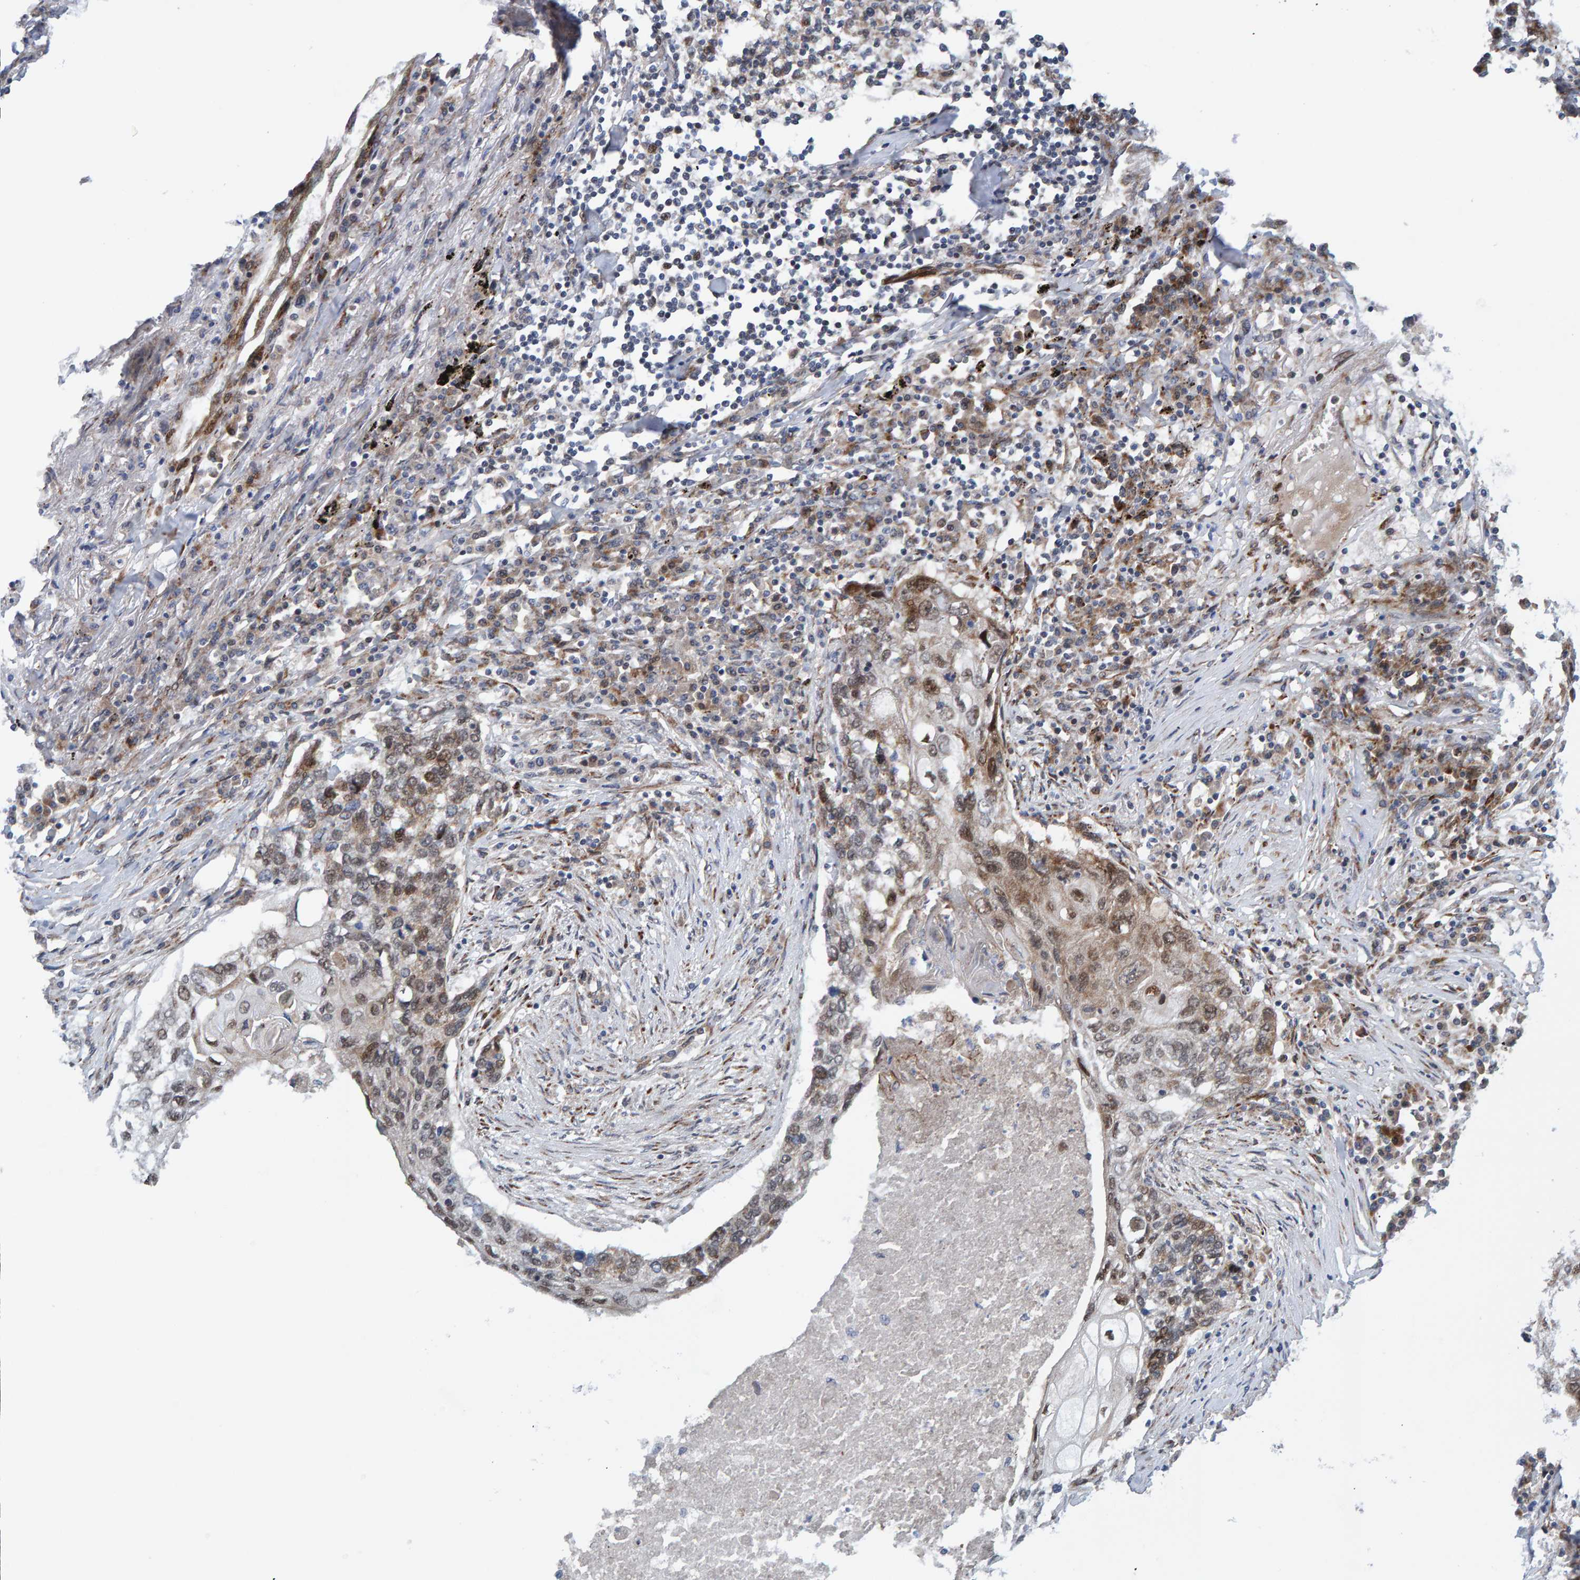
{"staining": {"intensity": "weak", "quantity": "25%-75%", "location": "cytoplasmic/membranous,nuclear"}, "tissue": "lung cancer", "cell_type": "Tumor cells", "image_type": "cancer", "snomed": [{"axis": "morphology", "description": "Squamous cell carcinoma, NOS"}, {"axis": "topography", "description": "Lung"}], "caption": "Immunohistochemical staining of human squamous cell carcinoma (lung) demonstrates low levels of weak cytoplasmic/membranous and nuclear protein staining in about 25%-75% of tumor cells.", "gene": "MFSD6L", "patient": {"sex": "female", "age": 63}}